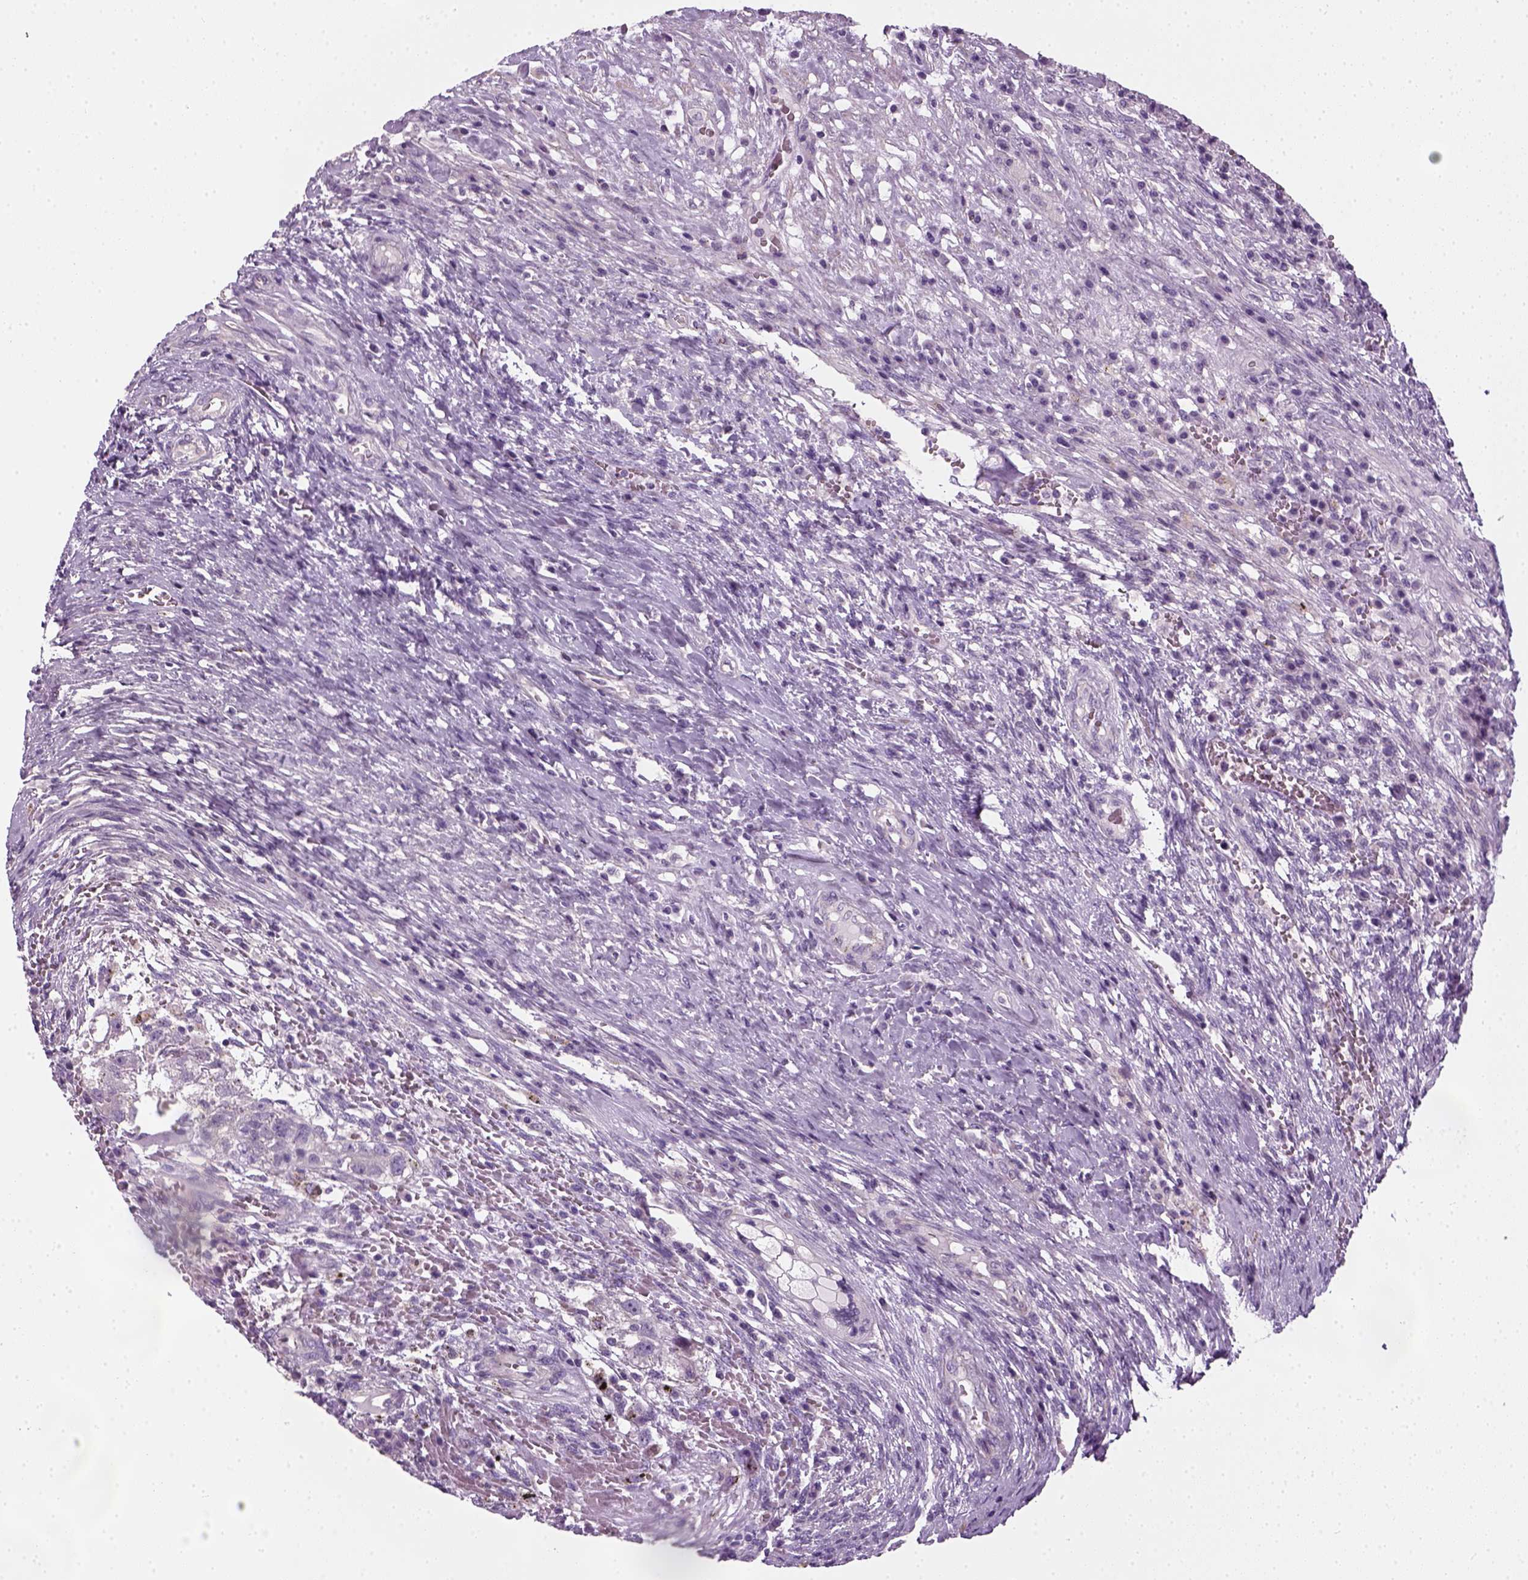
{"staining": {"intensity": "negative", "quantity": "none", "location": "none"}, "tissue": "testis cancer", "cell_type": "Tumor cells", "image_type": "cancer", "snomed": [{"axis": "morphology", "description": "Carcinoma, Embryonal, NOS"}, {"axis": "topography", "description": "Testis"}], "caption": "Immunohistochemistry of embryonal carcinoma (testis) displays no staining in tumor cells.", "gene": "ELOVL3", "patient": {"sex": "male", "age": 26}}